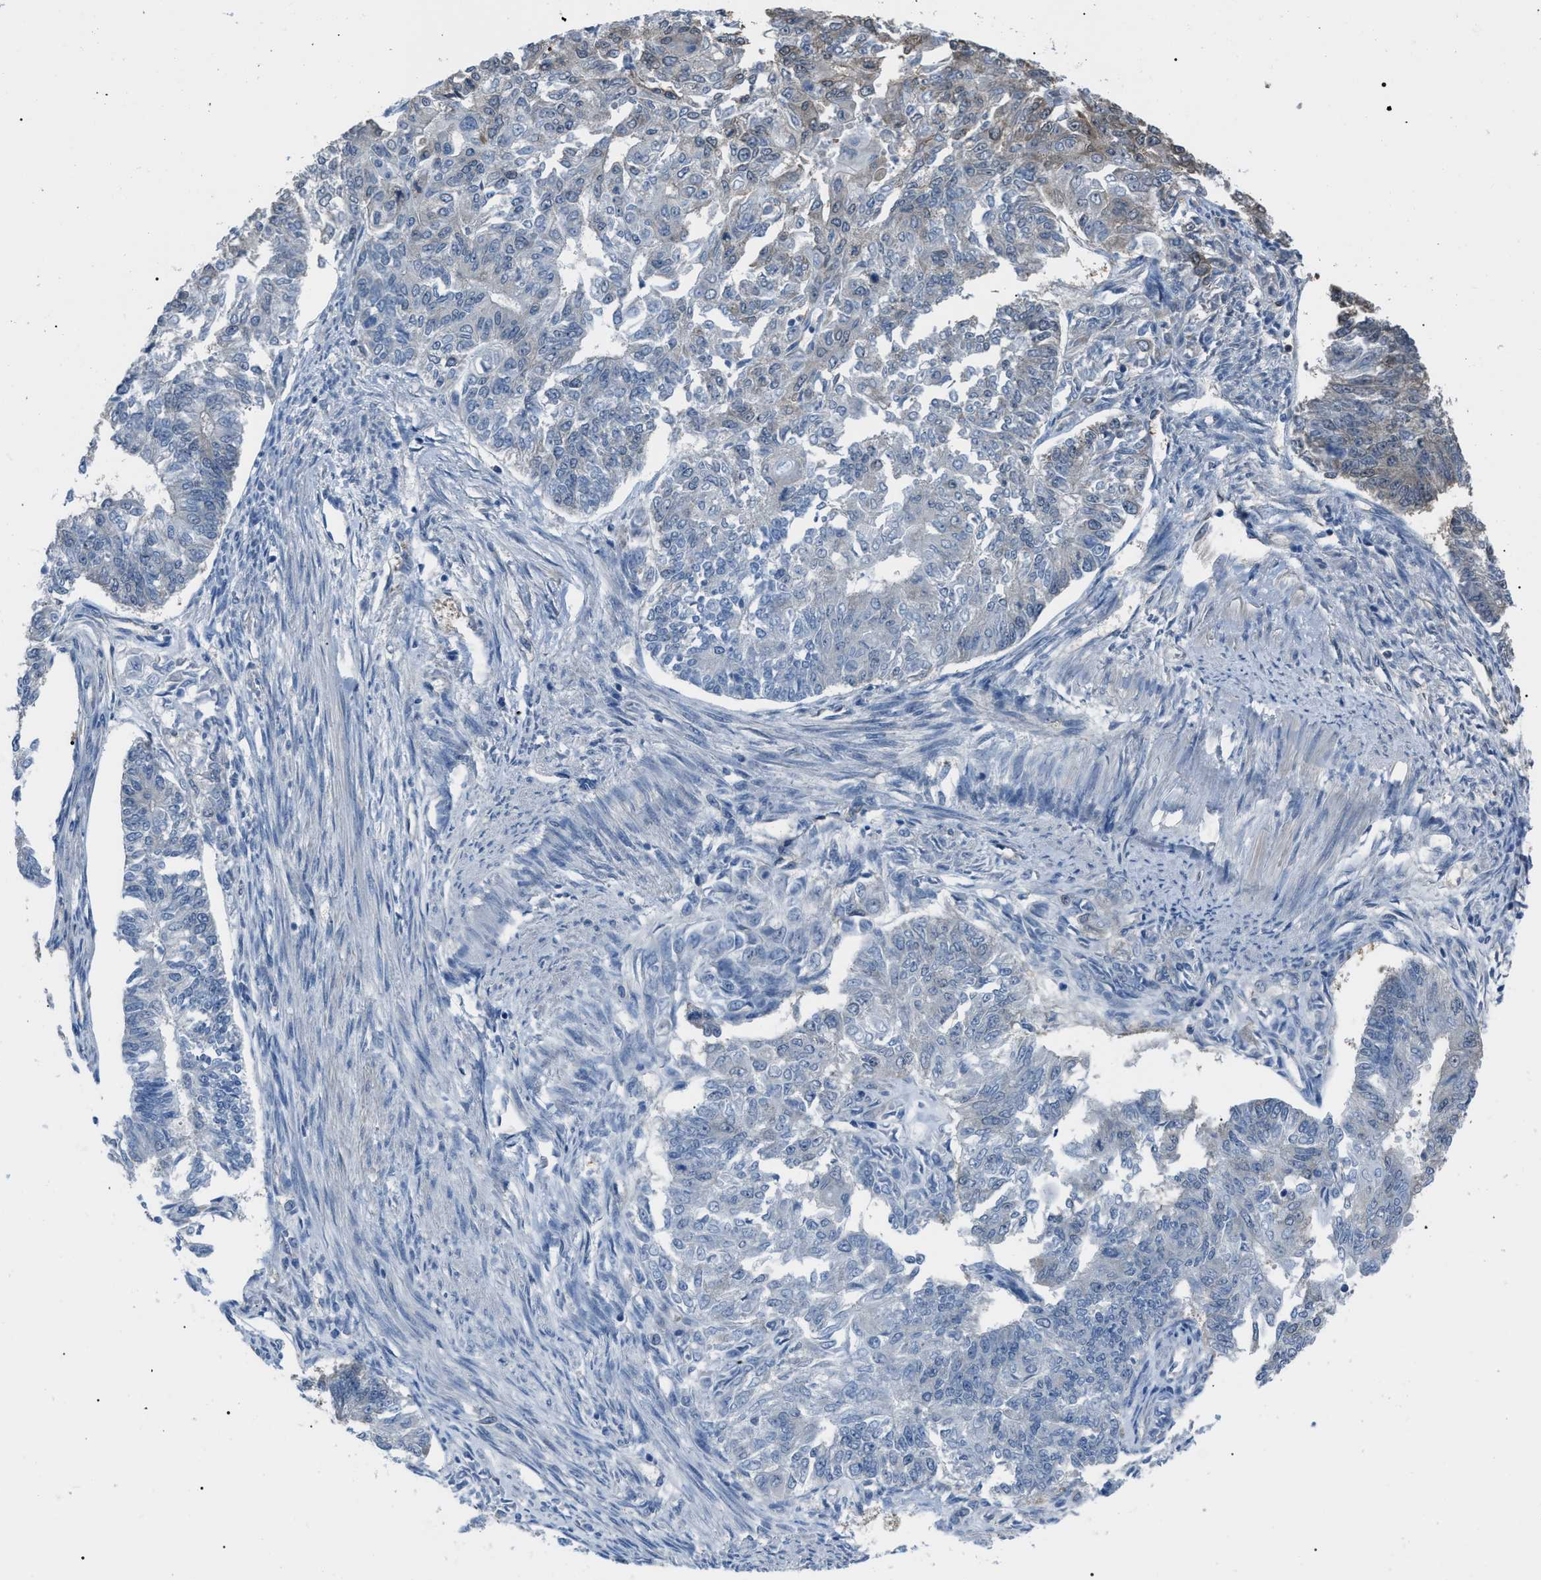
{"staining": {"intensity": "negative", "quantity": "none", "location": "none"}, "tissue": "endometrial cancer", "cell_type": "Tumor cells", "image_type": "cancer", "snomed": [{"axis": "morphology", "description": "Adenocarcinoma, NOS"}, {"axis": "topography", "description": "Endometrium"}], "caption": "The immunohistochemistry (IHC) image has no significant expression in tumor cells of adenocarcinoma (endometrial) tissue.", "gene": "PDCD5", "patient": {"sex": "female", "age": 32}}